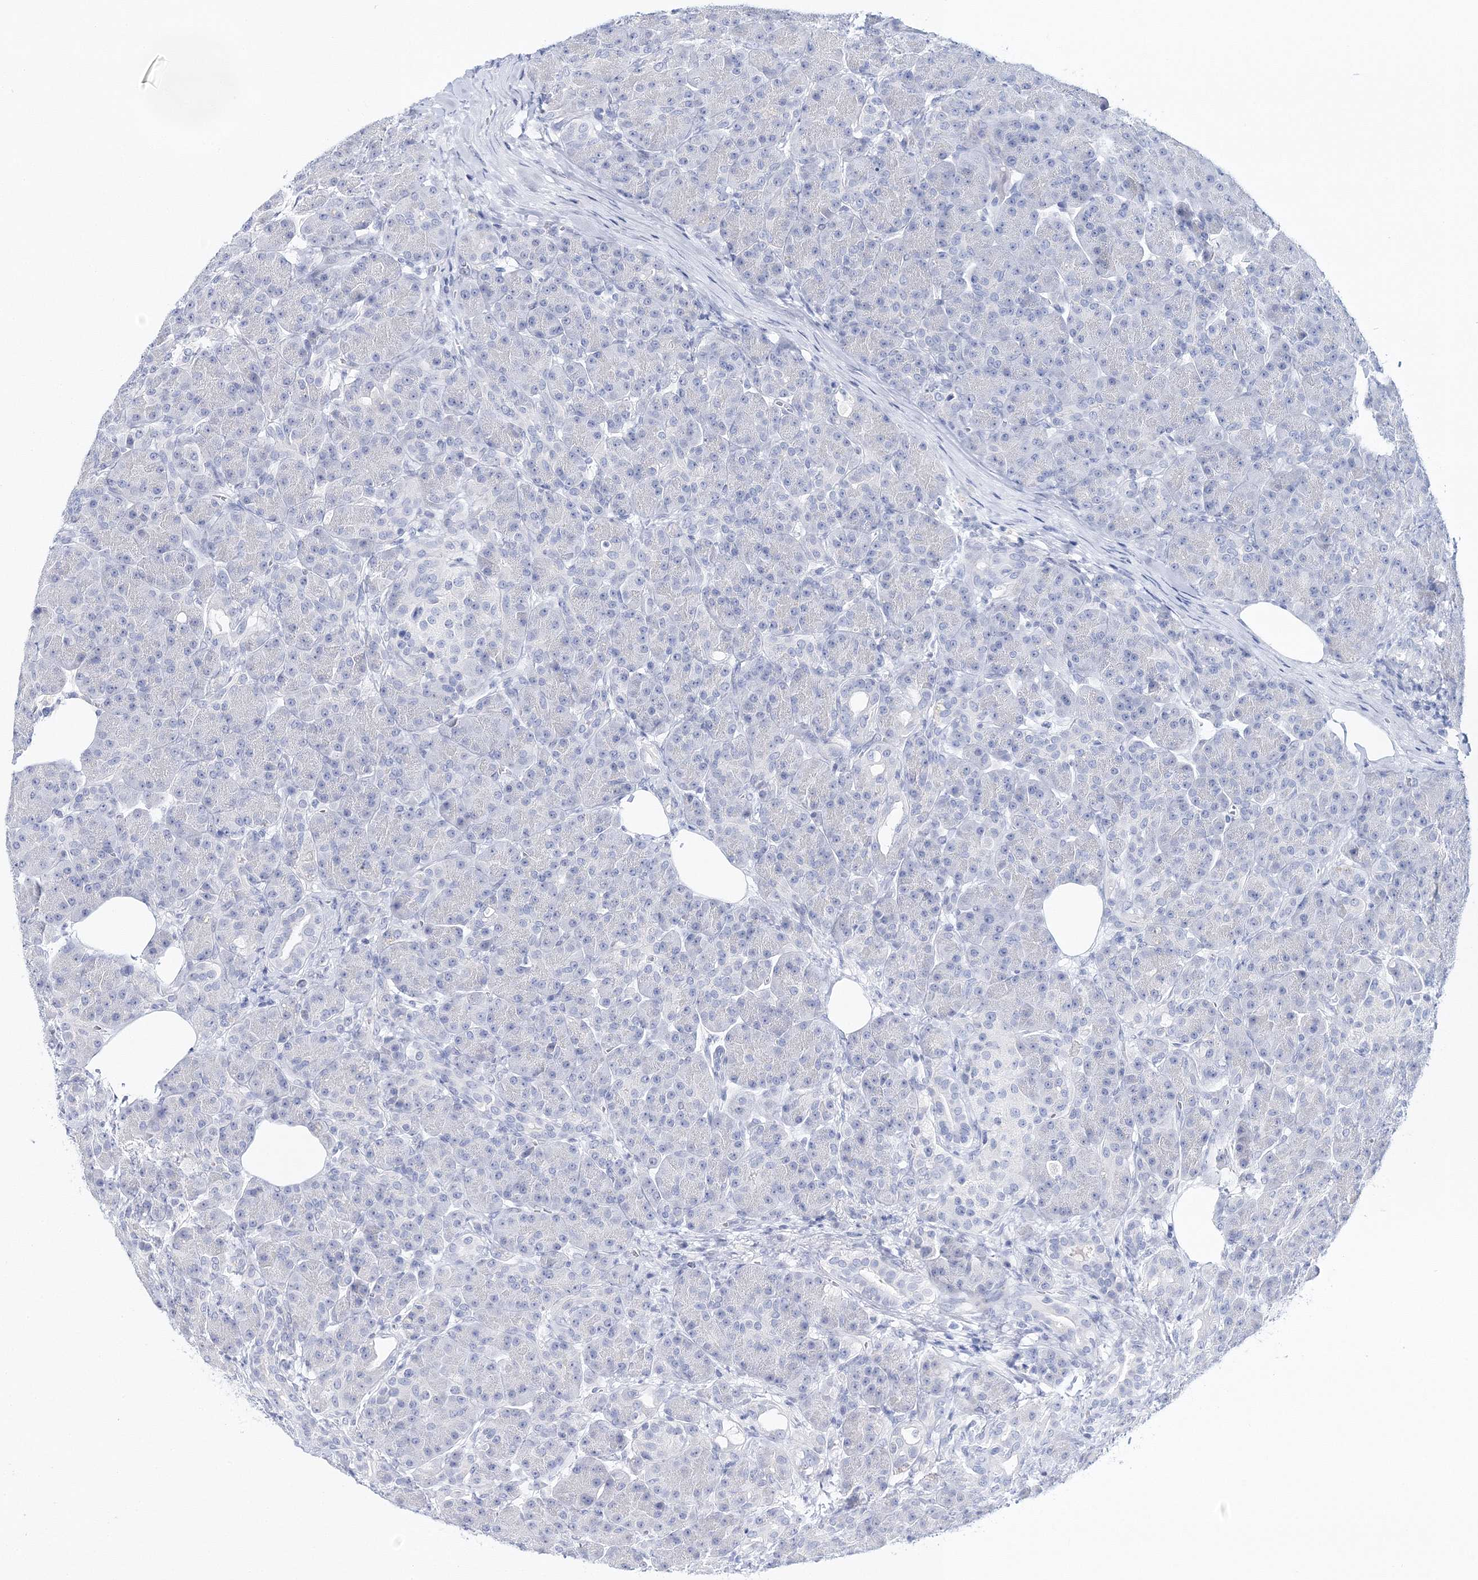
{"staining": {"intensity": "negative", "quantity": "none", "location": "none"}, "tissue": "pancreas", "cell_type": "Exocrine glandular cells", "image_type": "normal", "snomed": [{"axis": "morphology", "description": "Normal tissue, NOS"}, {"axis": "topography", "description": "Pancreas"}], "caption": "The immunohistochemistry micrograph has no significant staining in exocrine glandular cells of pancreas.", "gene": "MYOZ2", "patient": {"sex": "male", "age": 63}}